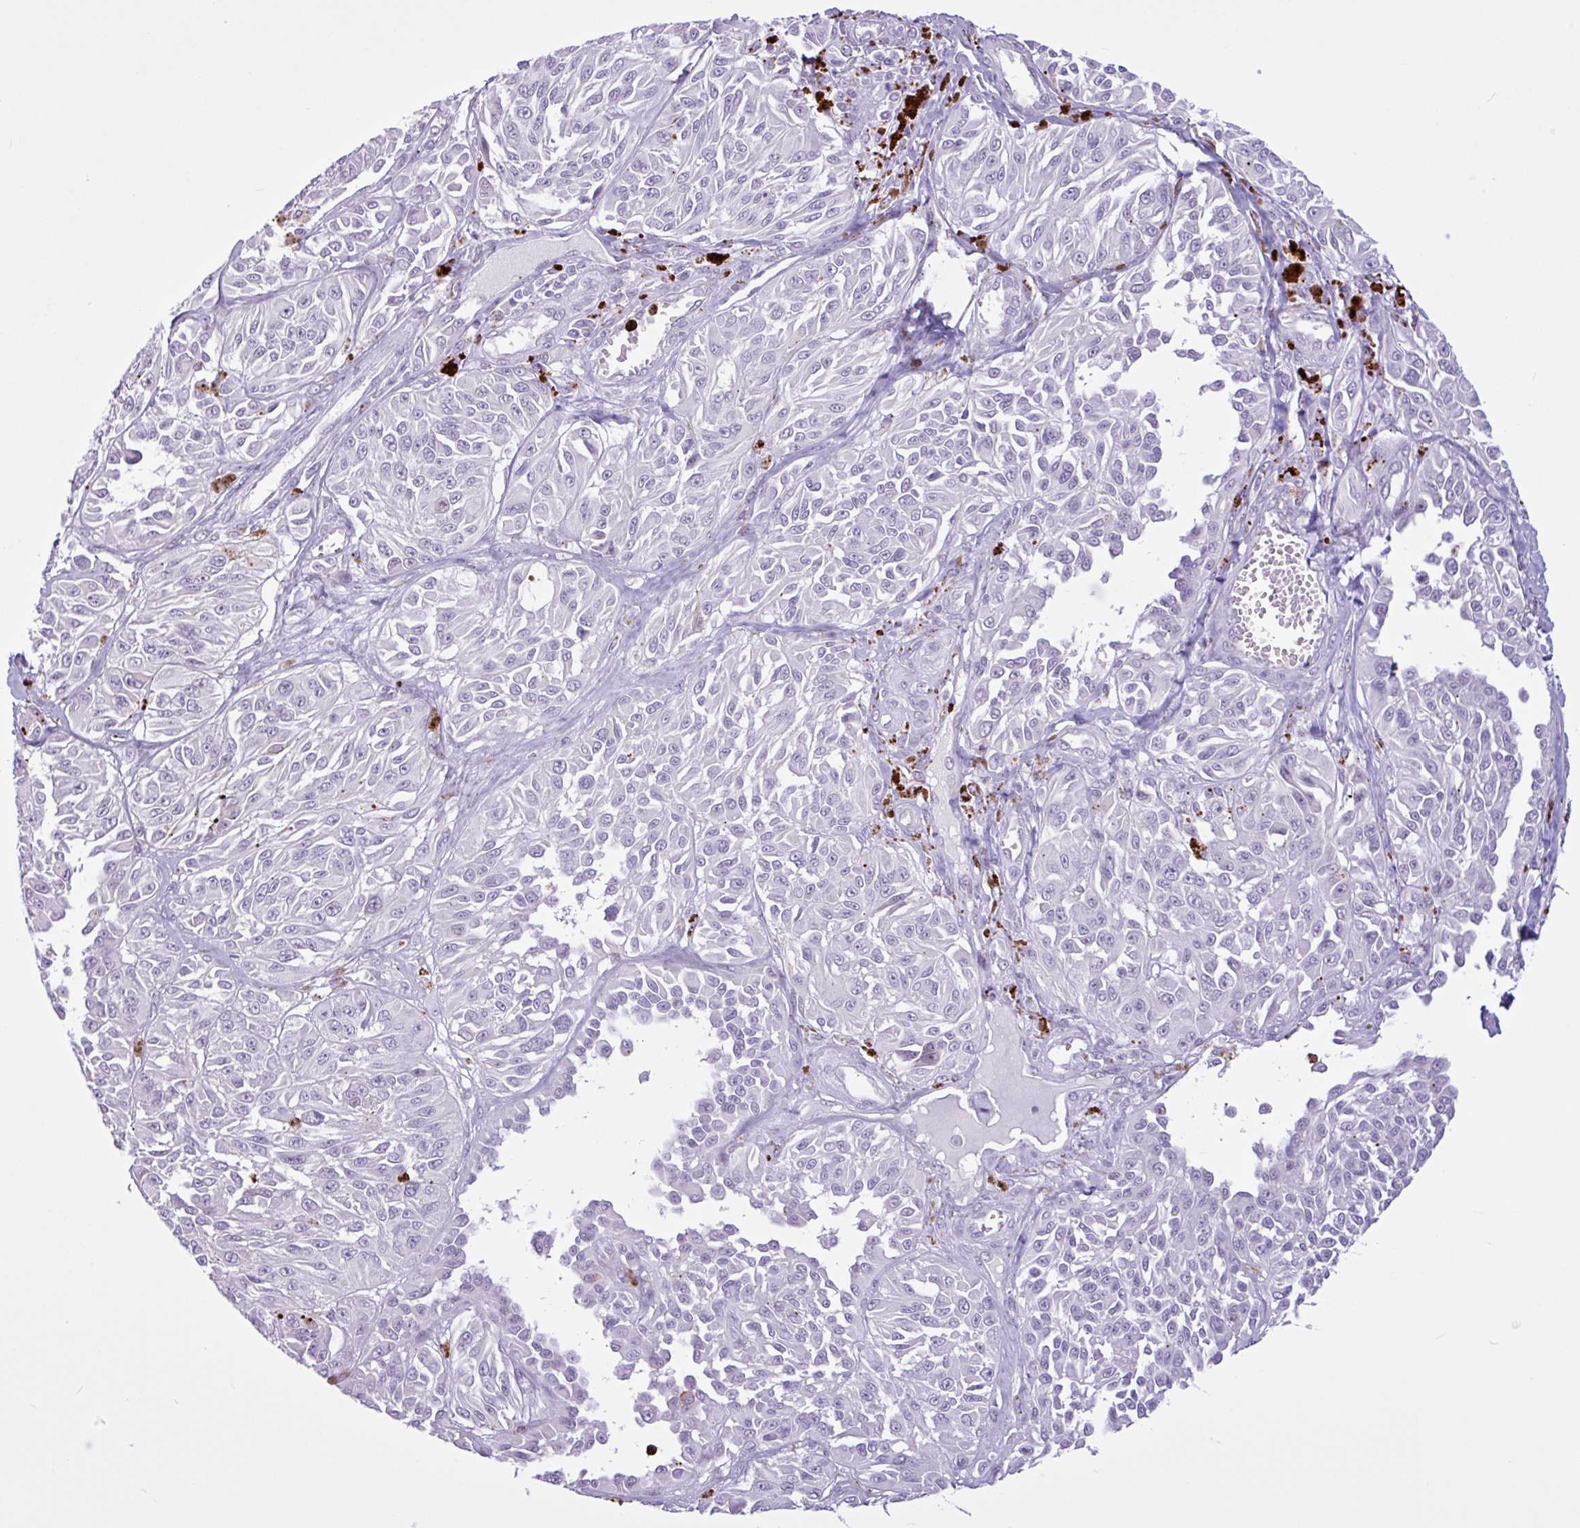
{"staining": {"intensity": "negative", "quantity": "none", "location": "none"}, "tissue": "melanoma", "cell_type": "Tumor cells", "image_type": "cancer", "snomed": [{"axis": "morphology", "description": "Malignant melanoma, NOS"}, {"axis": "topography", "description": "Skin"}], "caption": "High magnification brightfield microscopy of malignant melanoma stained with DAB (3,3'-diaminobenzidine) (brown) and counterstained with hematoxylin (blue): tumor cells show no significant staining.", "gene": "TMEM178A", "patient": {"sex": "male", "age": 94}}